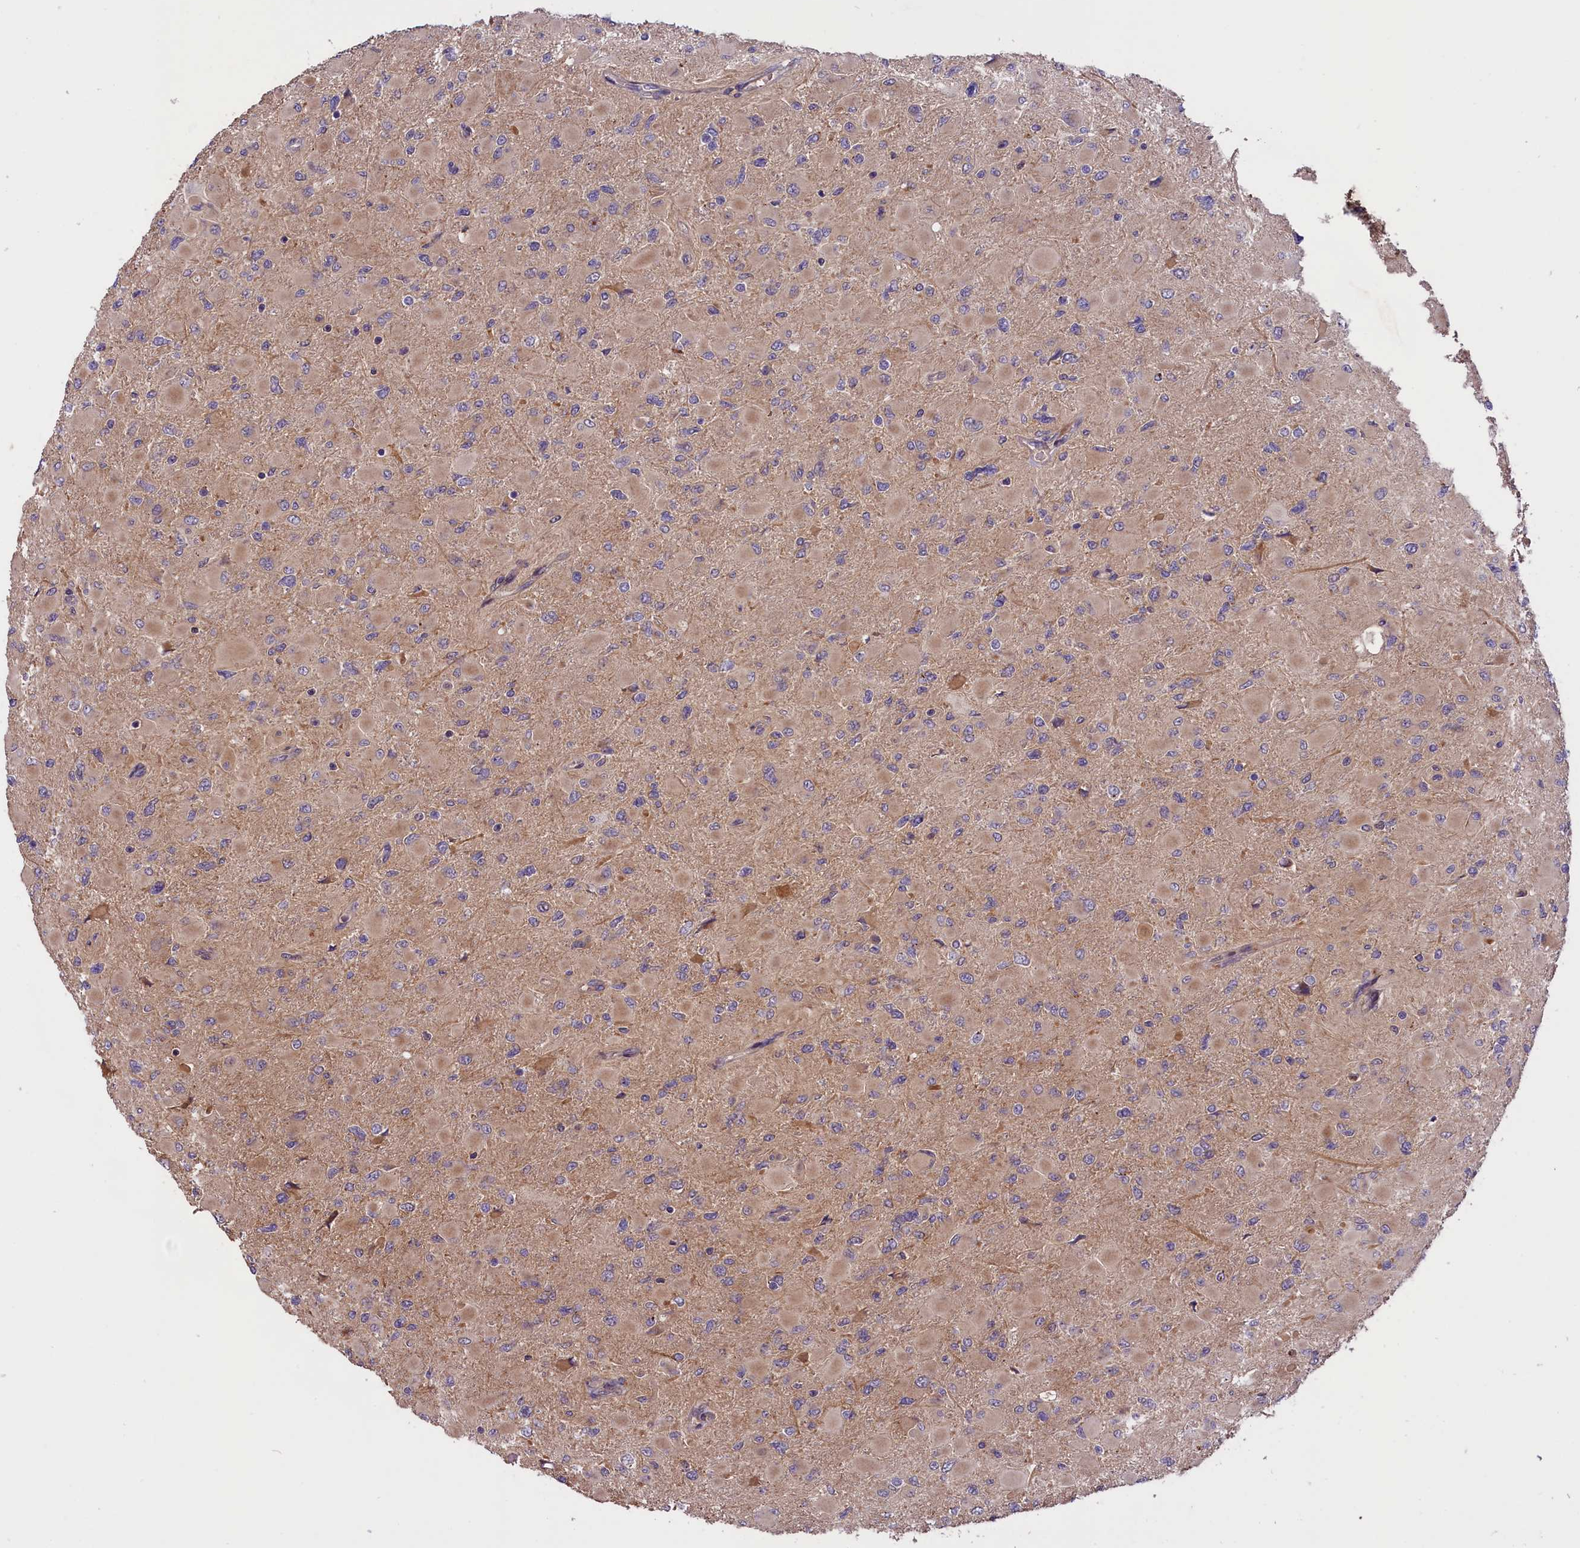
{"staining": {"intensity": "weak", "quantity": "25%-75%", "location": "cytoplasmic/membranous"}, "tissue": "glioma", "cell_type": "Tumor cells", "image_type": "cancer", "snomed": [{"axis": "morphology", "description": "Glioma, malignant, High grade"}, {"axis": "topography", "description": "Cerebral cortex"}], "caption": "Immunohistochemistry (IHC) staining of malignant glioma (high-grade), which displays low levels of weak cytoplasmic/membranous staining in approximately 25%-75% of tumor cells indicating weak cytoplasmic/membranous protein staining. The staining was performed using DAB (brown) for protein detection and nuclei were counterstained in hematoxylin (blue).", "gene": "SETD6", "patient": {"sex": "female", "age": 36}}